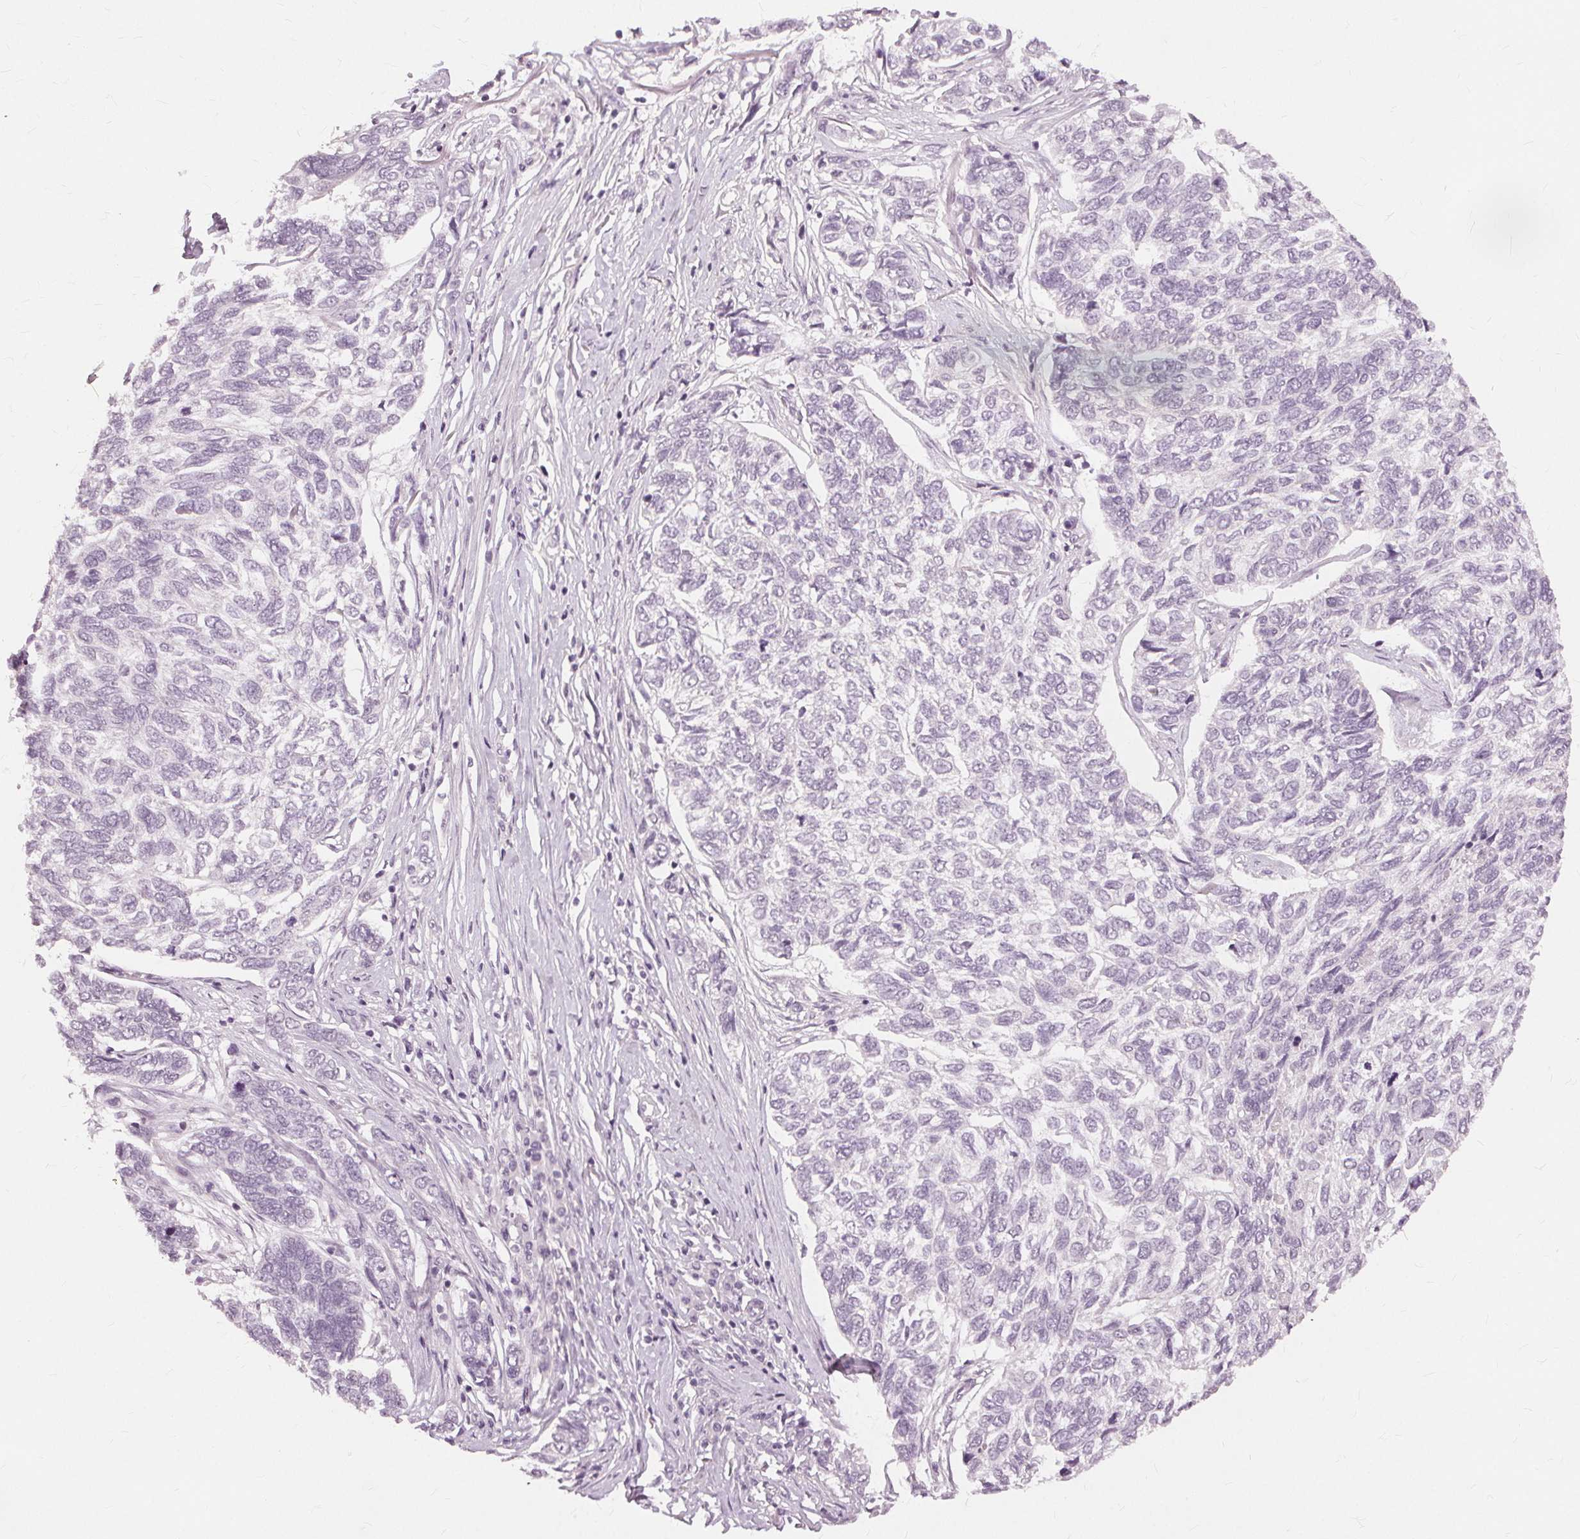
{"staining": {"intensity": "negative", "quantity": "none", "location": "none"}, "tissue": "skin cancer", "cell_type": "Tumor cells", "image_type": "cancer", "snomed": [{"axis": "morphology", "description": "Basal cell carcinoma"}, {"axis": "topography", "description": "Skin"}], "caption": "The histopathology image exhibits no significant expression in tumor cells of skin basal cell carcinoma. (Stains: DAB immunohistochemistry (IHC) with hematoxylin counter stain, Microscopy: brightfield microscopy at high magnification).", "gene": "SFTPD", "patient": {"sex": "female", "age": 65}}